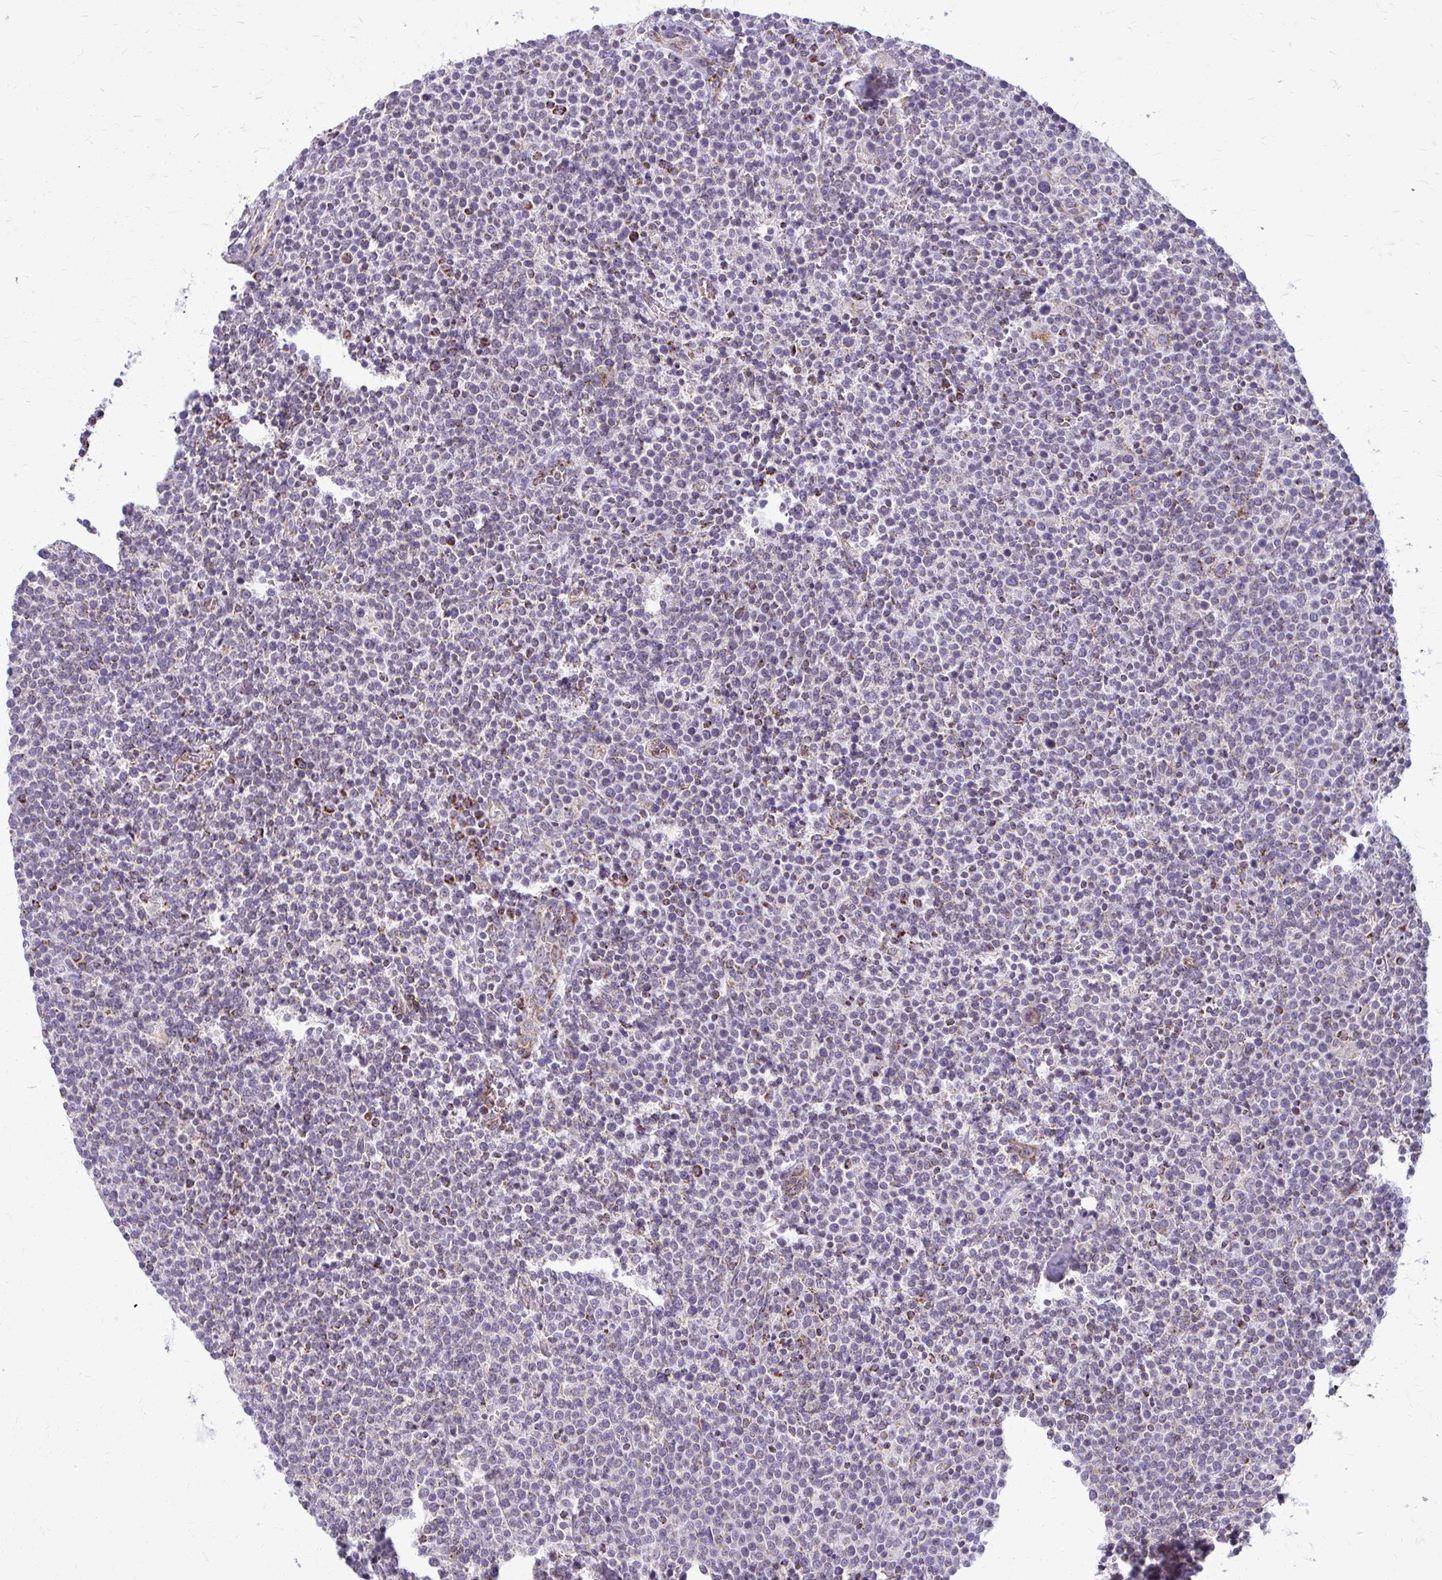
{"staining": {"intensity": "moderate", "quantity": "<25%", "location": "cytoplasmic/membranous"}, "tissue": "lymphoma", "cell_type": "Tumor cells", "image_type": "cancer", "snomed": [{"axis": "morphology", "description": "Malignant lymphoma, non-Hodgkin's type, High grade"}, {"axis": "topography", "description": "Lymph node"}], "caption": "A high-resolution image shows immunohistochemistry staining of high-grade malignant lymphoma, non-Hodgkin's type, which displays moderate cytoplasmic/membranous positivity in about <25% of tumor cells.", "gene": "IFIT1", "patient": {"sex": "male", "age": 61}}